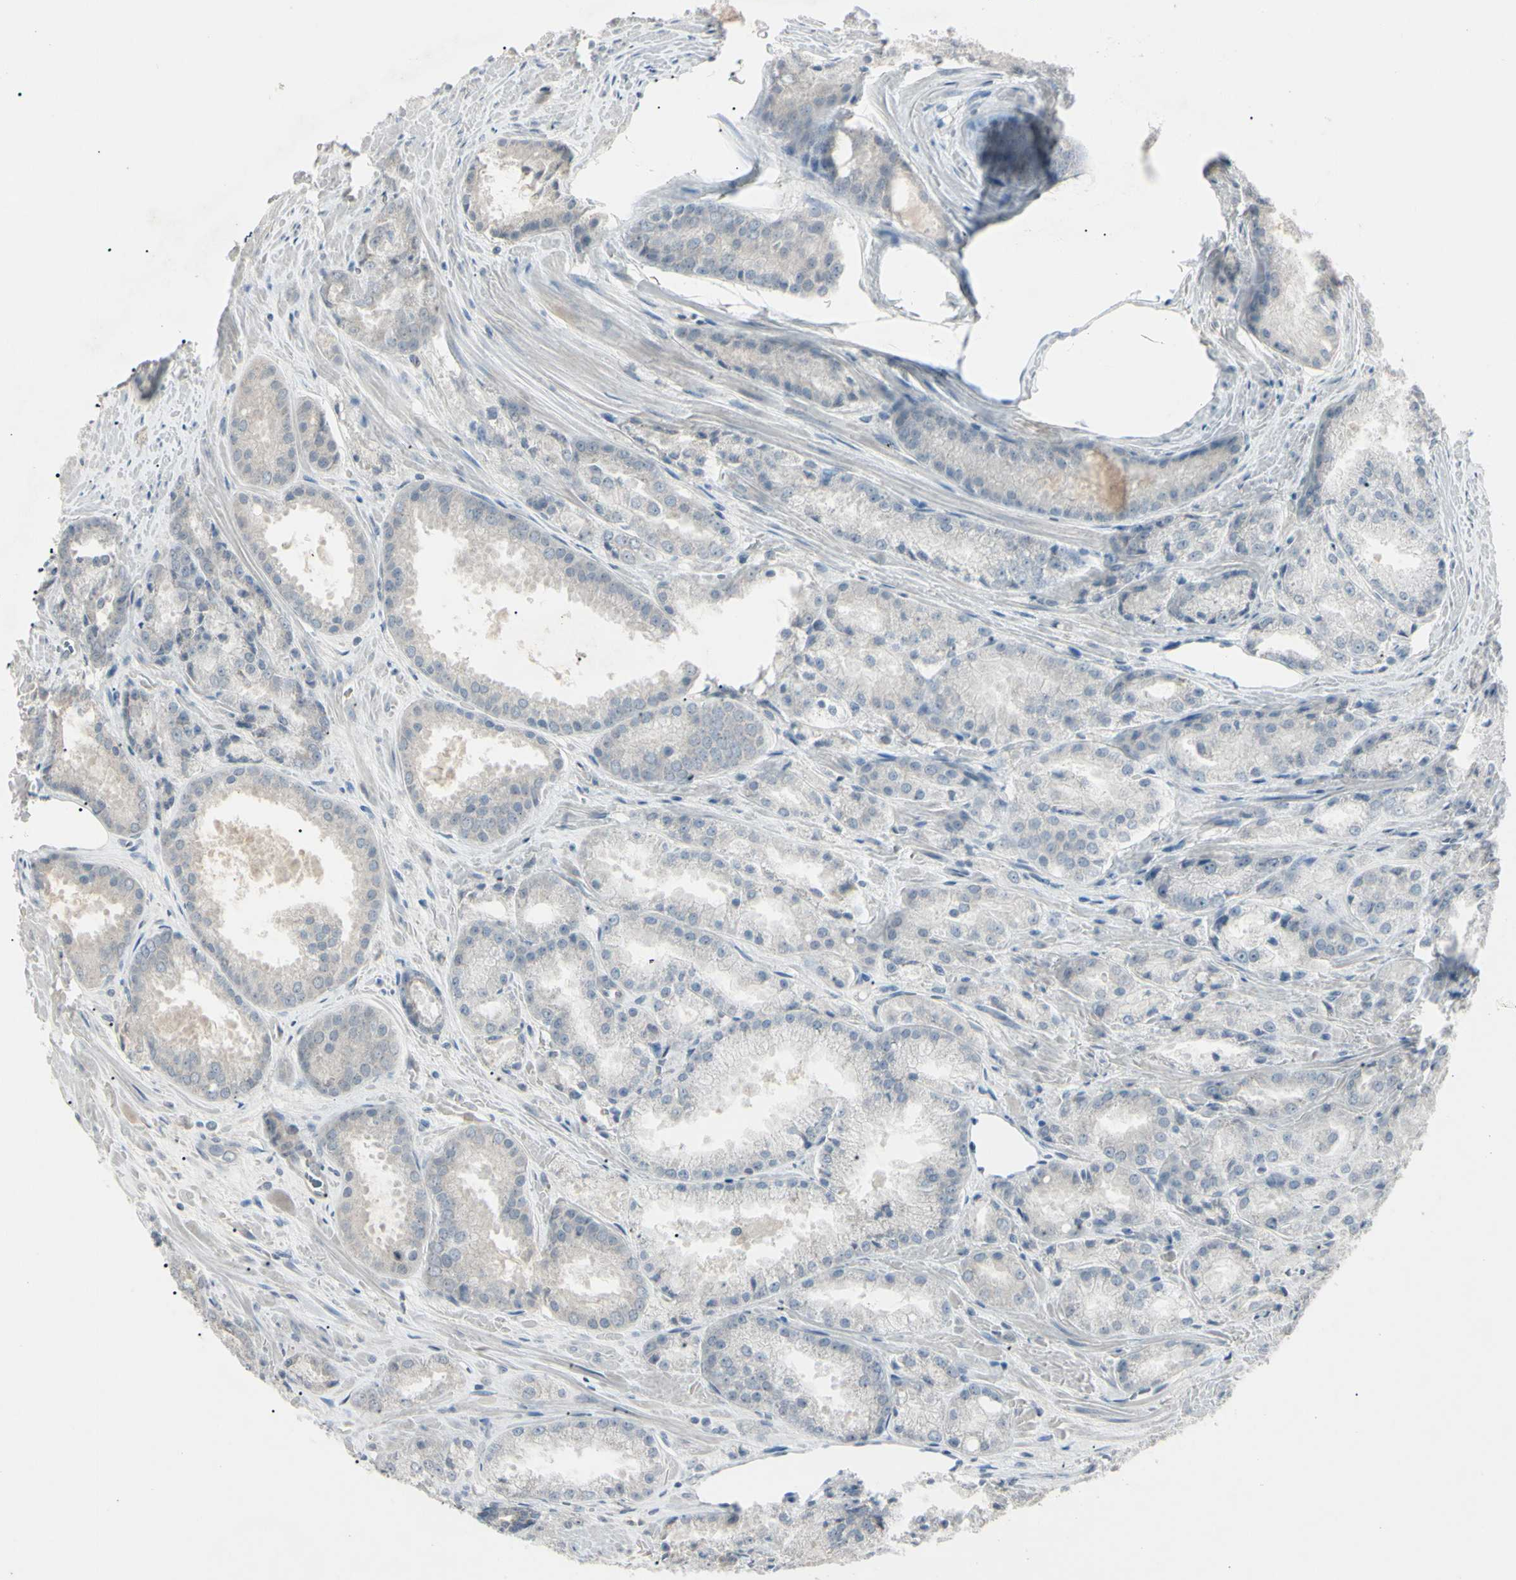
{"staining": {"intensity": "weak", "quantity": ">75%", "location": "cytoplasmic/membranous"}, "tissue": "prostate cancer", "cell_type": "Tumor cells", "image_type": "cancer", "snomed": [{"axis": "morphology", "description": "Adenocarcinoma, Low grade"}, {"axis": "topography", "description": "Prostate"}], "caption": "IHC (DAB) staining of human prostate cancer (adenocarcinoma (low-grade)) shows weak cytoplasmic/membranous protein expression in about >75% of tumor cells.", "gene": "PIAS4", "patient": {"sex": "male", "age": 64}}